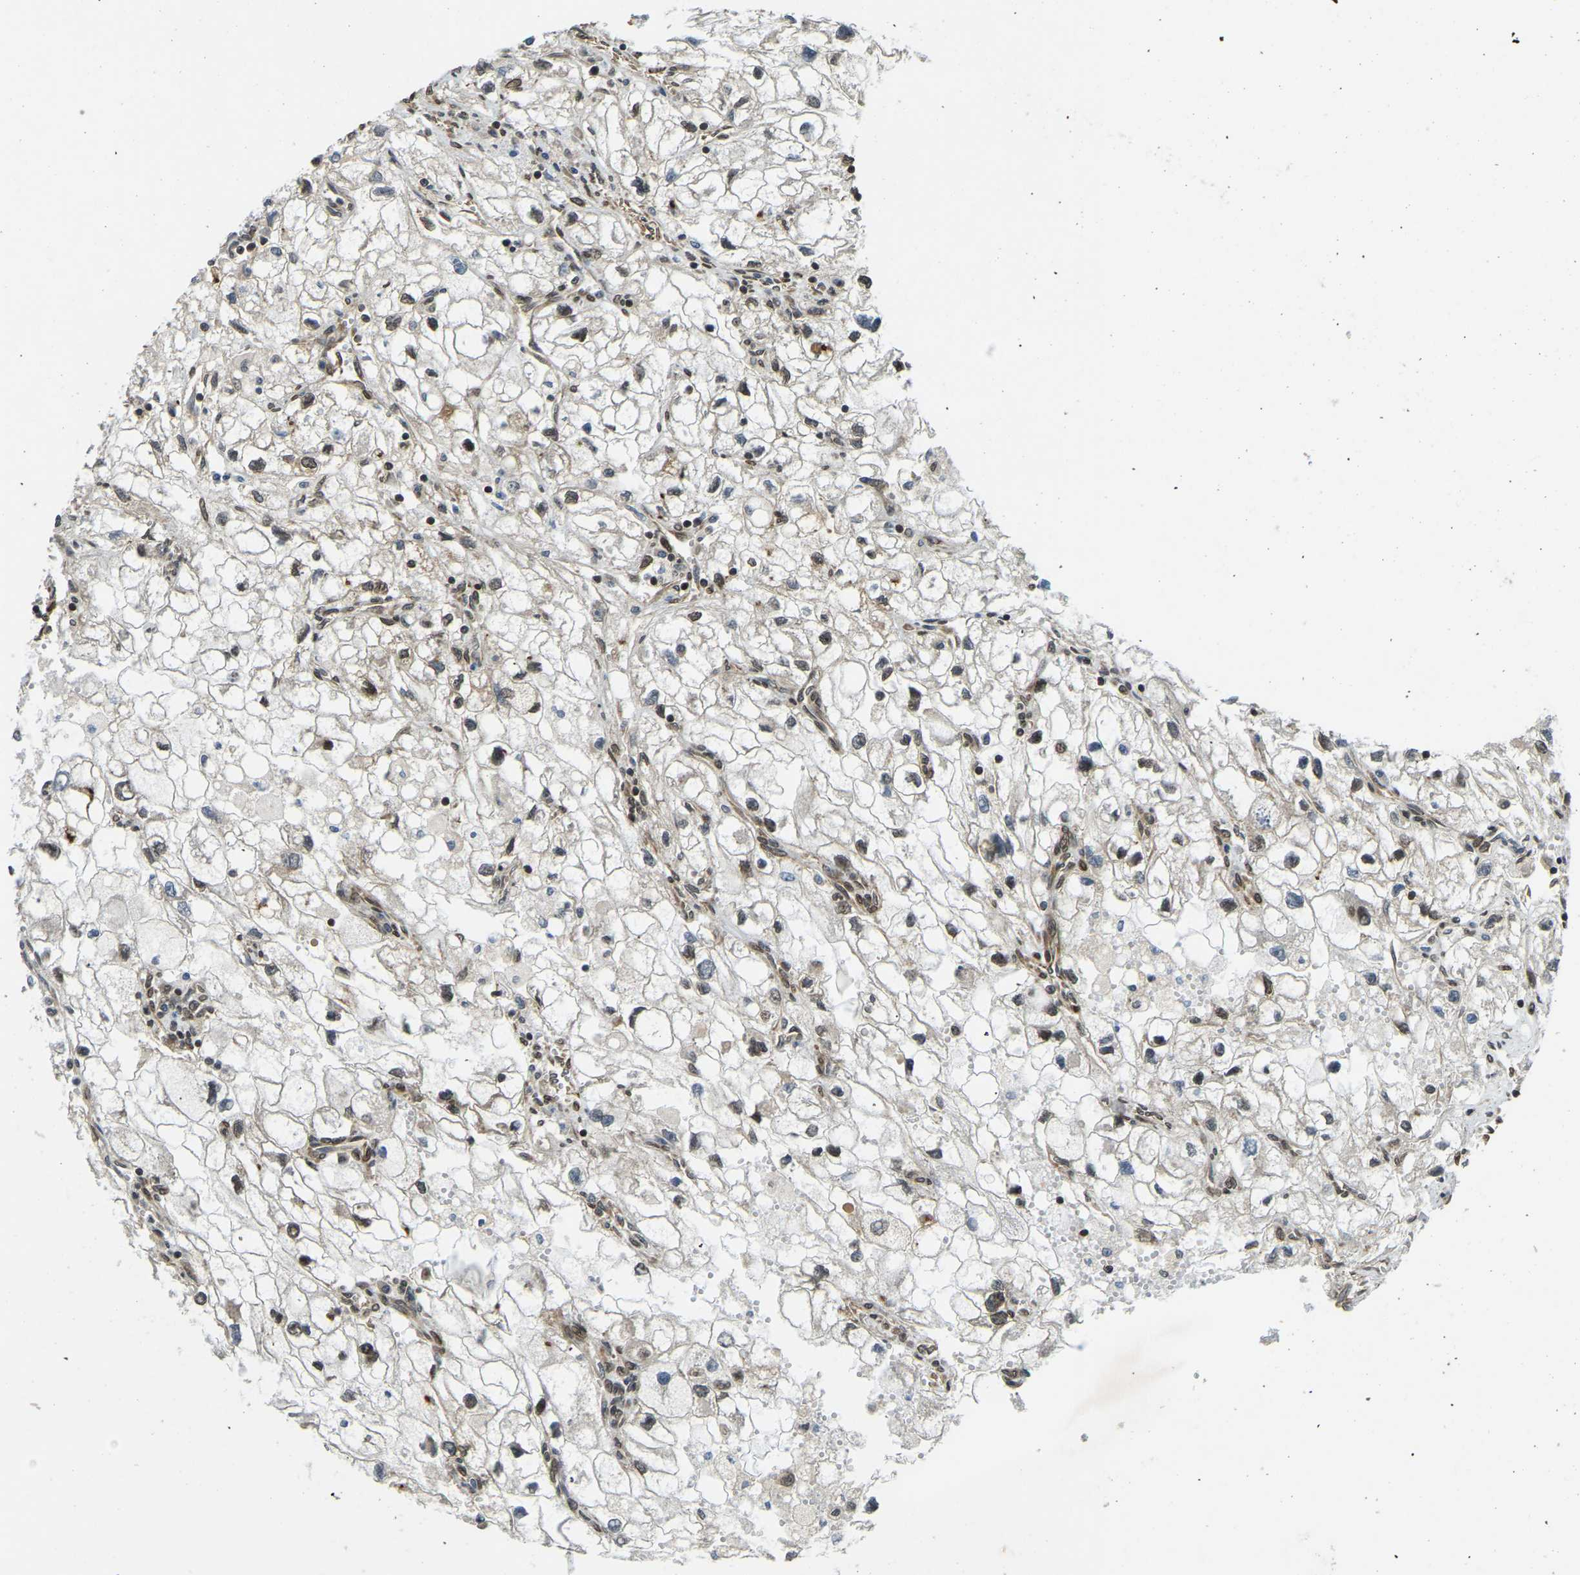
{"staining": {"intensity": "negative", "quantity": "none", "location": "none"}, "tissue": "renal cancer", "cell_type": "Tumor cells", "image_type": "cancer", "snomed": [{"axis": "morphology", "description": "Adenocarcinoma, NOS"}, {"axis": "topography", "description": "Kidney"}], "caption": "This histopathology image is of renal cancer stained with immunohistochemistry (IHC) to label a protein in brown with the nuclei are counter-stained blue. There is no expression in tumor cells.", "gene": "SYNE1", "patient": {"sex": "female", "age": 70}}